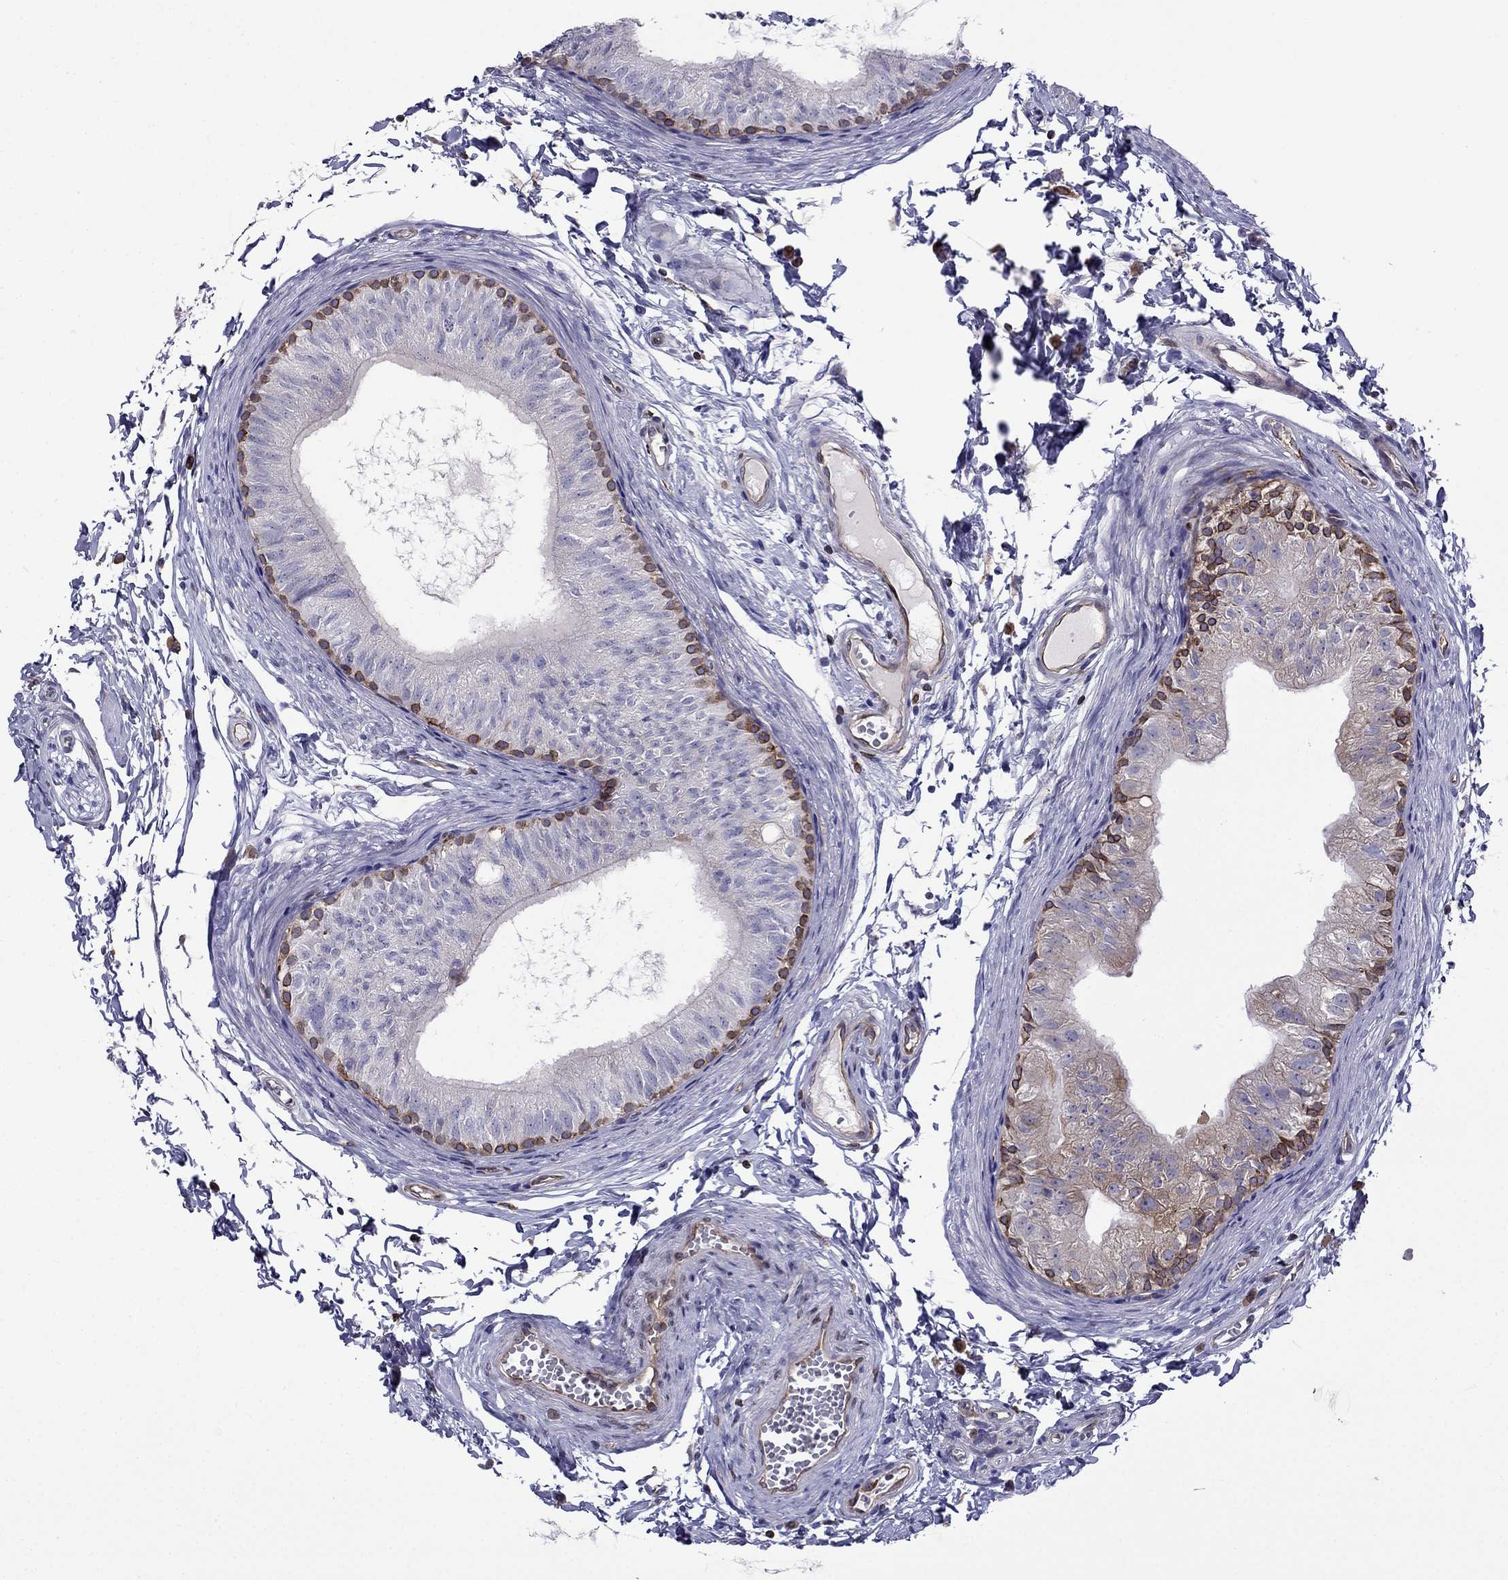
{"staining": {"intensity": "strong", "quantity": "<25%", "location": "cytoplasmic/membranous"}, "tissue": "epididymis", "cell_type": "Glandular cells", "image_type": "normal", "snomed": [{"axis": "morphology", "description": "Normal tissue, NOS"}, {"axis": "topography", "description": "Epididymis"}], "caption": "Immunohistochemical staining of benign epididymis demonstrates medium levels of strong cytoplasmic/membranous staining in about <25% of glandular cells.", "gene": "GNAL", "patient": {"sex": "male", "age": 22}}